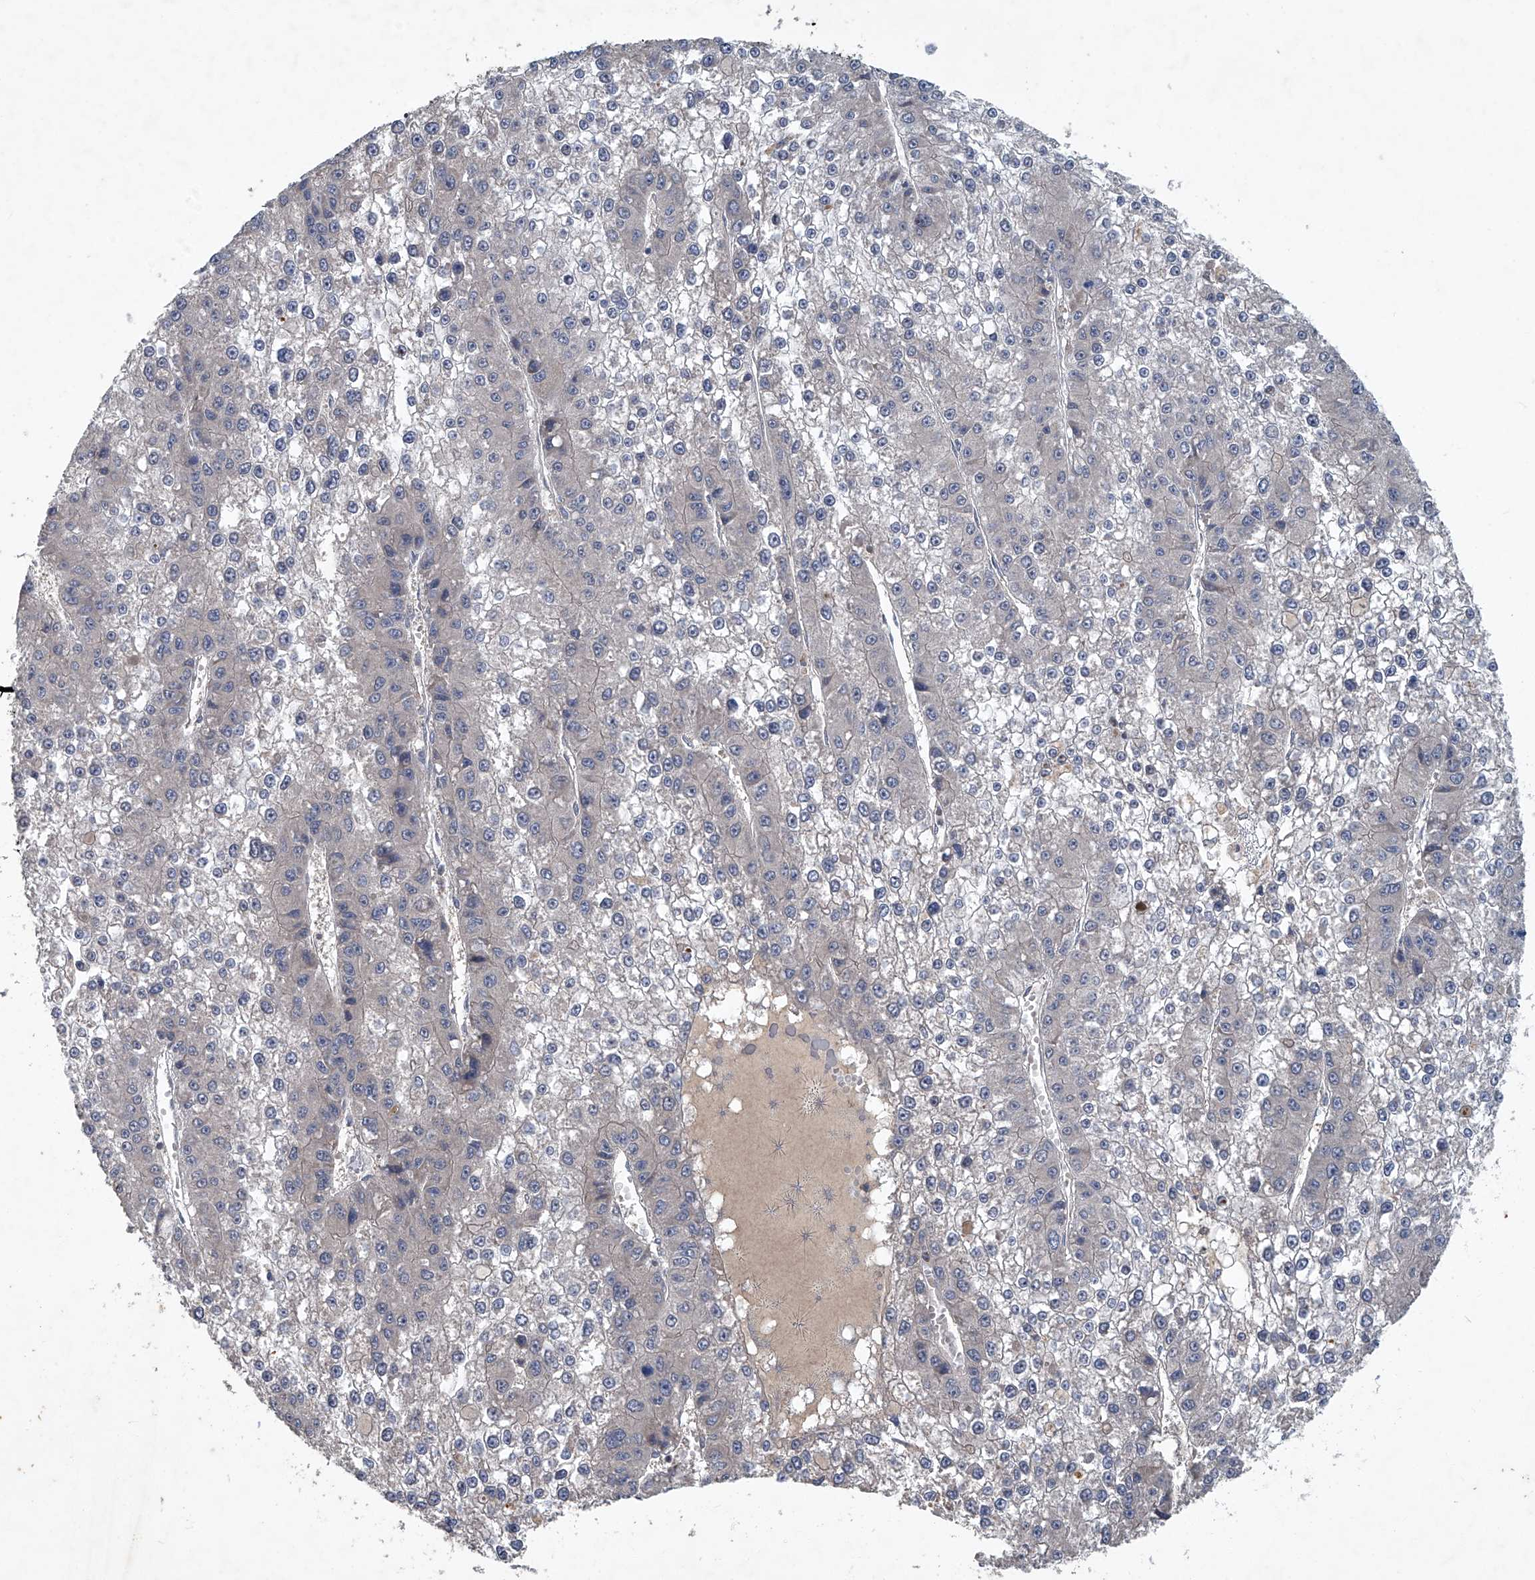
{"staining": {"intensity": "negative", "quantity": "none", "location": "none"}, "tissue": "liver cancer", "cell_type": "Tumor cells", "image_type": "cancer", "snomed": [{"axis": "morphology", "description": "Carcinoma, Hepatocellular, NOS"}, {"axis": "topography", "description": "Liver"}], "caption": "The immunohistochemistry (IHC) histopathology image has no significant positivity in tumor cells of liver hepatocellular carcinoma tissue. Nuclei are stained in blue.", "gene": "ANKRD34A", "patient": {"sex": "female", "age": 73}}